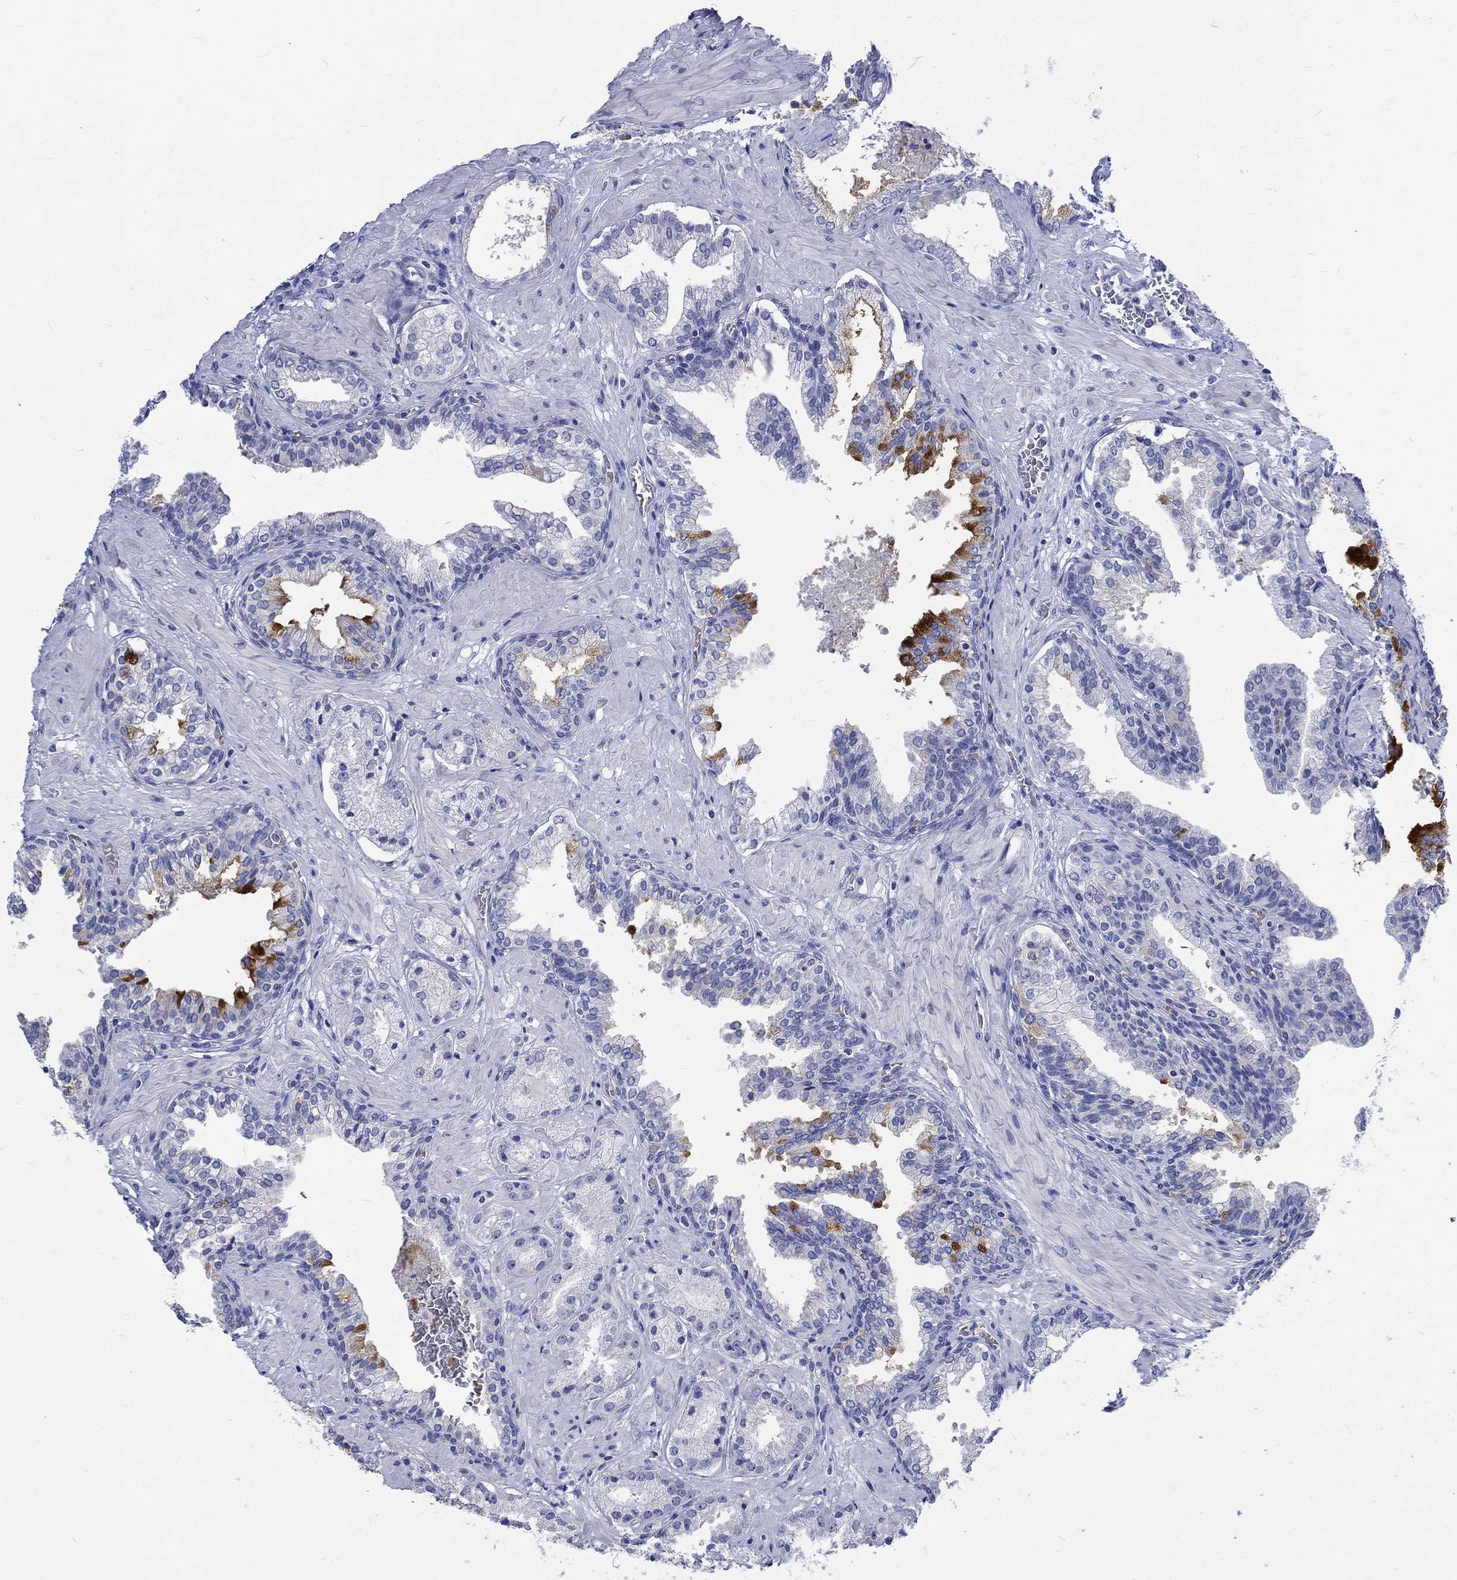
{"staining": {"intensity": "negative", "quantity": "none", "location": "none"}, "tissue": "prostate cancer", "cell_type": "Tumor cells", "image_type": "cancer", "snomed": [{"axis": "morphology", "description": "Adenocarcinoma, NOS"}, {"axis": "topography", "description": "Prostate and seminal vesicle, NOS"}, {"axis": "topography", "description": "Prostate"}], "caption": "Immunohistochemistry (IHC) histopathology image of human prostate cancer stained for a protein (brown), which demonstrates no expression in tumor cells.", "gene": "KCNA1", "patient": {"sex": "male", "age": 44}}